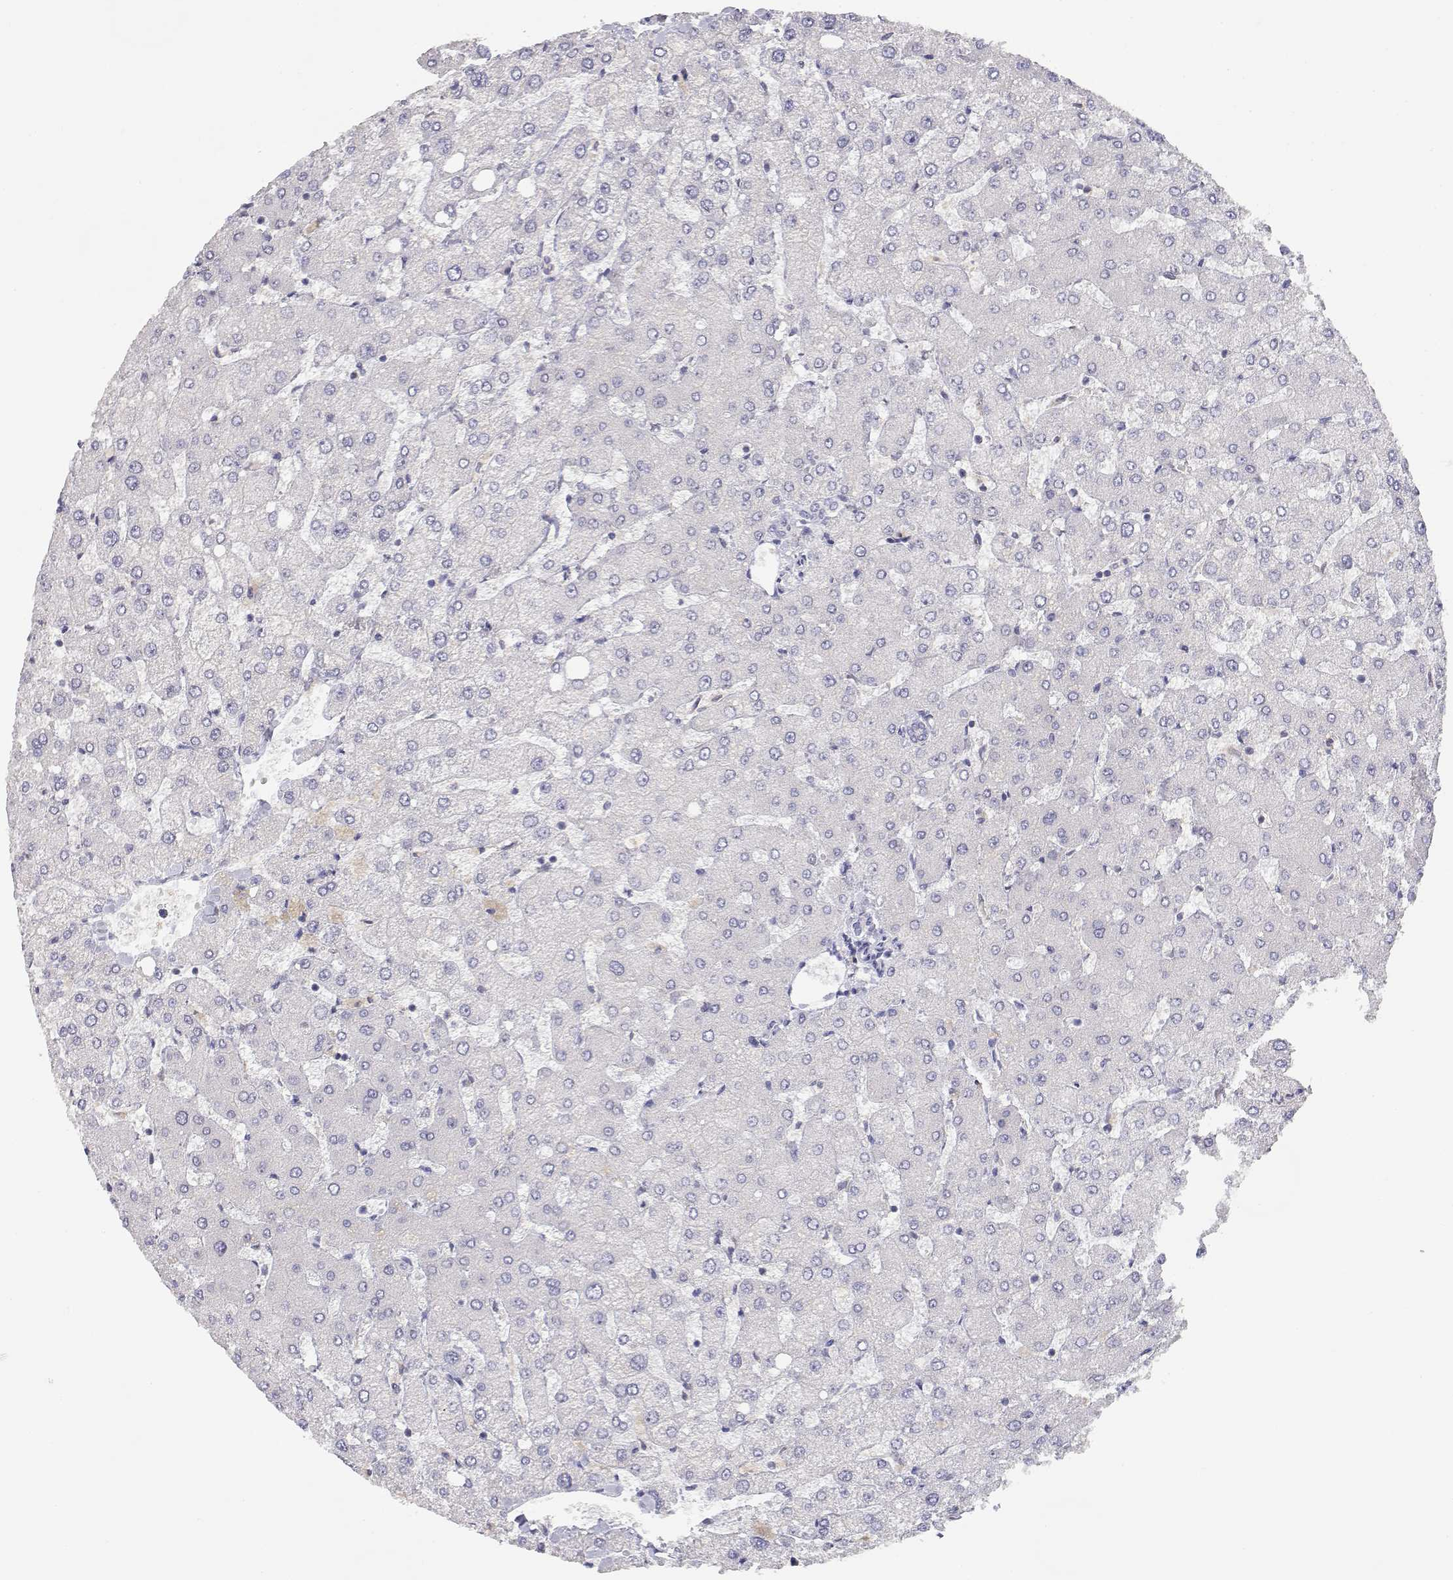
{"staining": {"intensity": "negative", "quantity": "none", "location": "none"}, "tissue": "liver", "cell_type": "Cholangiocytes", "image_type": "normal", "snomed": [{"axis": "morphology", "description": "Normal tissue, NOS"}, {"axis": "topography", "description": "Liver"}], "caption": "Benign liver was stained to show a protein in brown. There is no significant staining in cholangiocytes. (DAB (3,3'-diaminobenzidine) immunohistochemistry (IHC) visualized using brightfield microscopy, high magnification).", "gene": "ADA", "patient": {"sex": "female", "age": 54}}